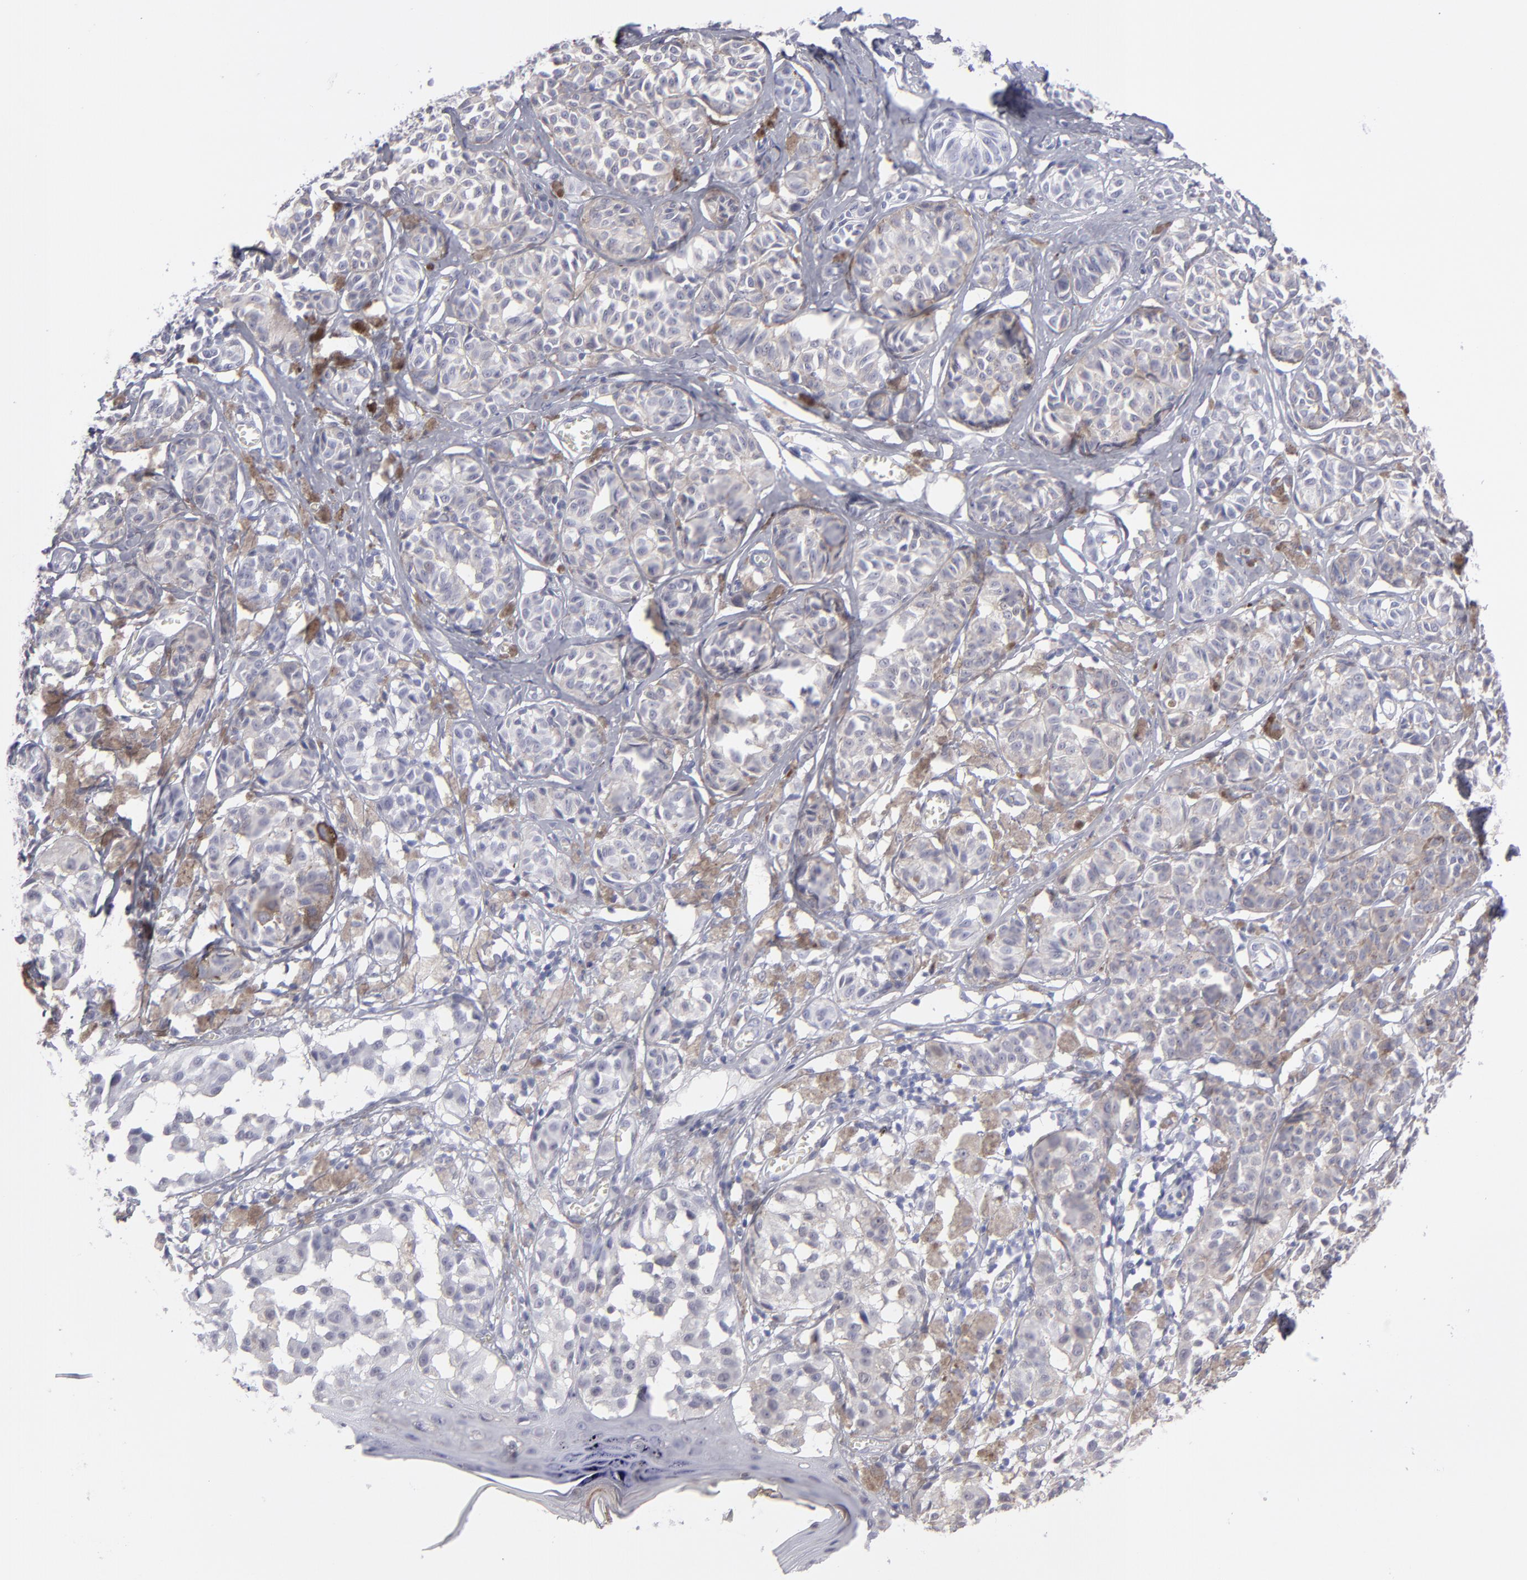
{"staining": {"intensity": "negative", "quantity": "none", "location": "none"}, "tissue": "melanoma", "cell_type": "Tumor cells", "image_type": "cancer", "snomed": [{"axis": "morphology", "description": "Malignant melanoma, NOS"}, {"axis": "topography", "description": "Skin"}], "caption": "Immunohistochemistry of malignant melanoma demonstrates no expression in tumor cells.", "gene": "ALDOB", "patient": {"sex": "male", "age": 76}}